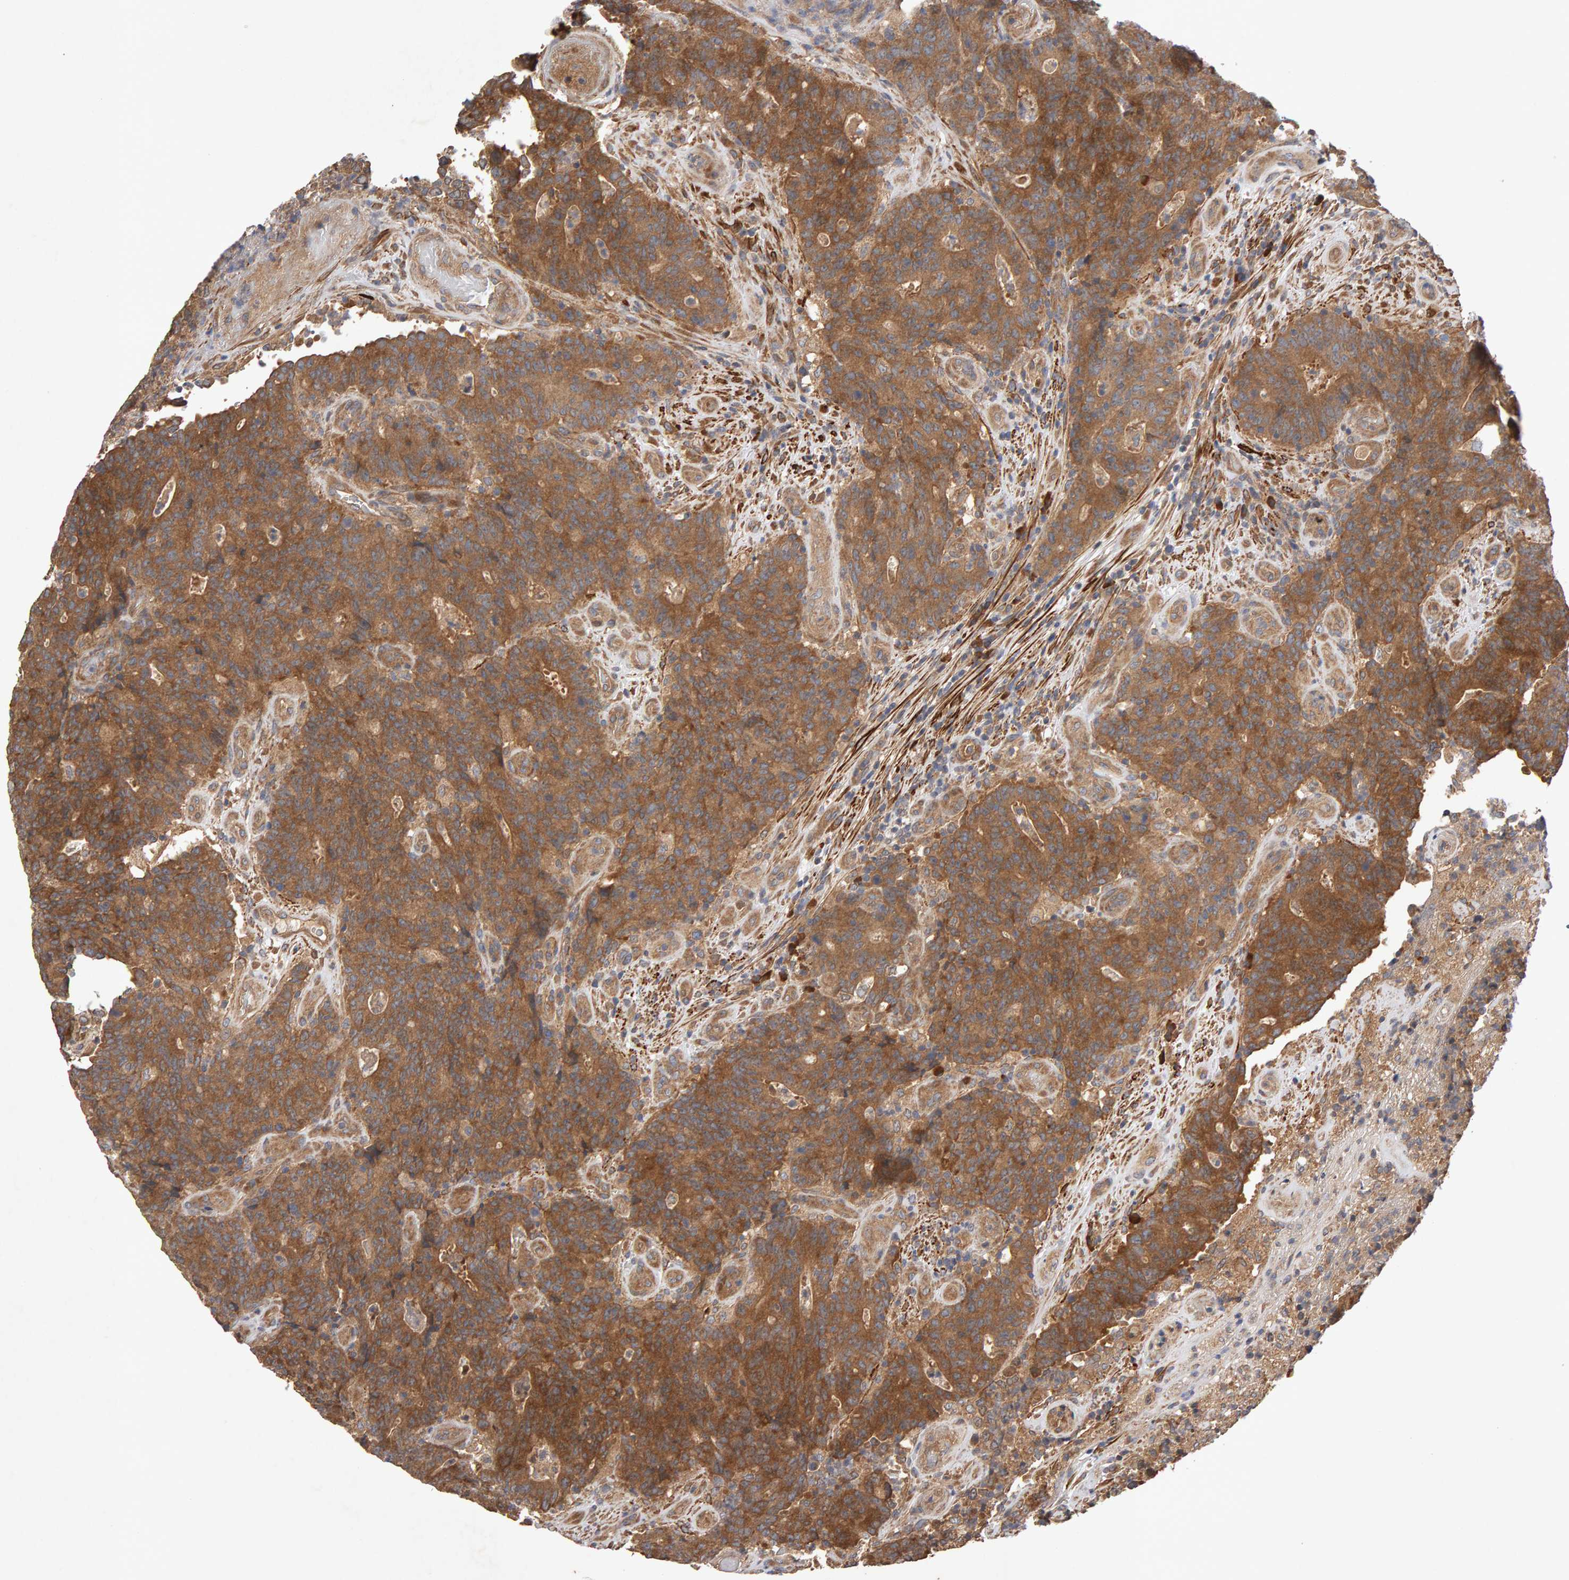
{"staining": {"intensity": "strong", "quantity": ">75%", "location": "cytoplasmic/membranous"}, "tissue": "colorectal cancer", "cell_type": "Tumor cells", "image_type": "cancer", "snomed": [{"axis": "morphology", "description": "Normal tissue, NOS"}, {"axis": "morphology", "description": "Adenocarcinoma, NOS"}, {"axis": "topography", "description": "Colon"}], "caption": "An immunohistochemistry histopathology image of tumor tissue is shown. Protein staining in brown labels strong cytoplasmic/membranous positivity in adenocarcinoma (colorectal) within tumor cells.", "gene": "RNF19A", "patient": {"sex": "female", "age": 75}}